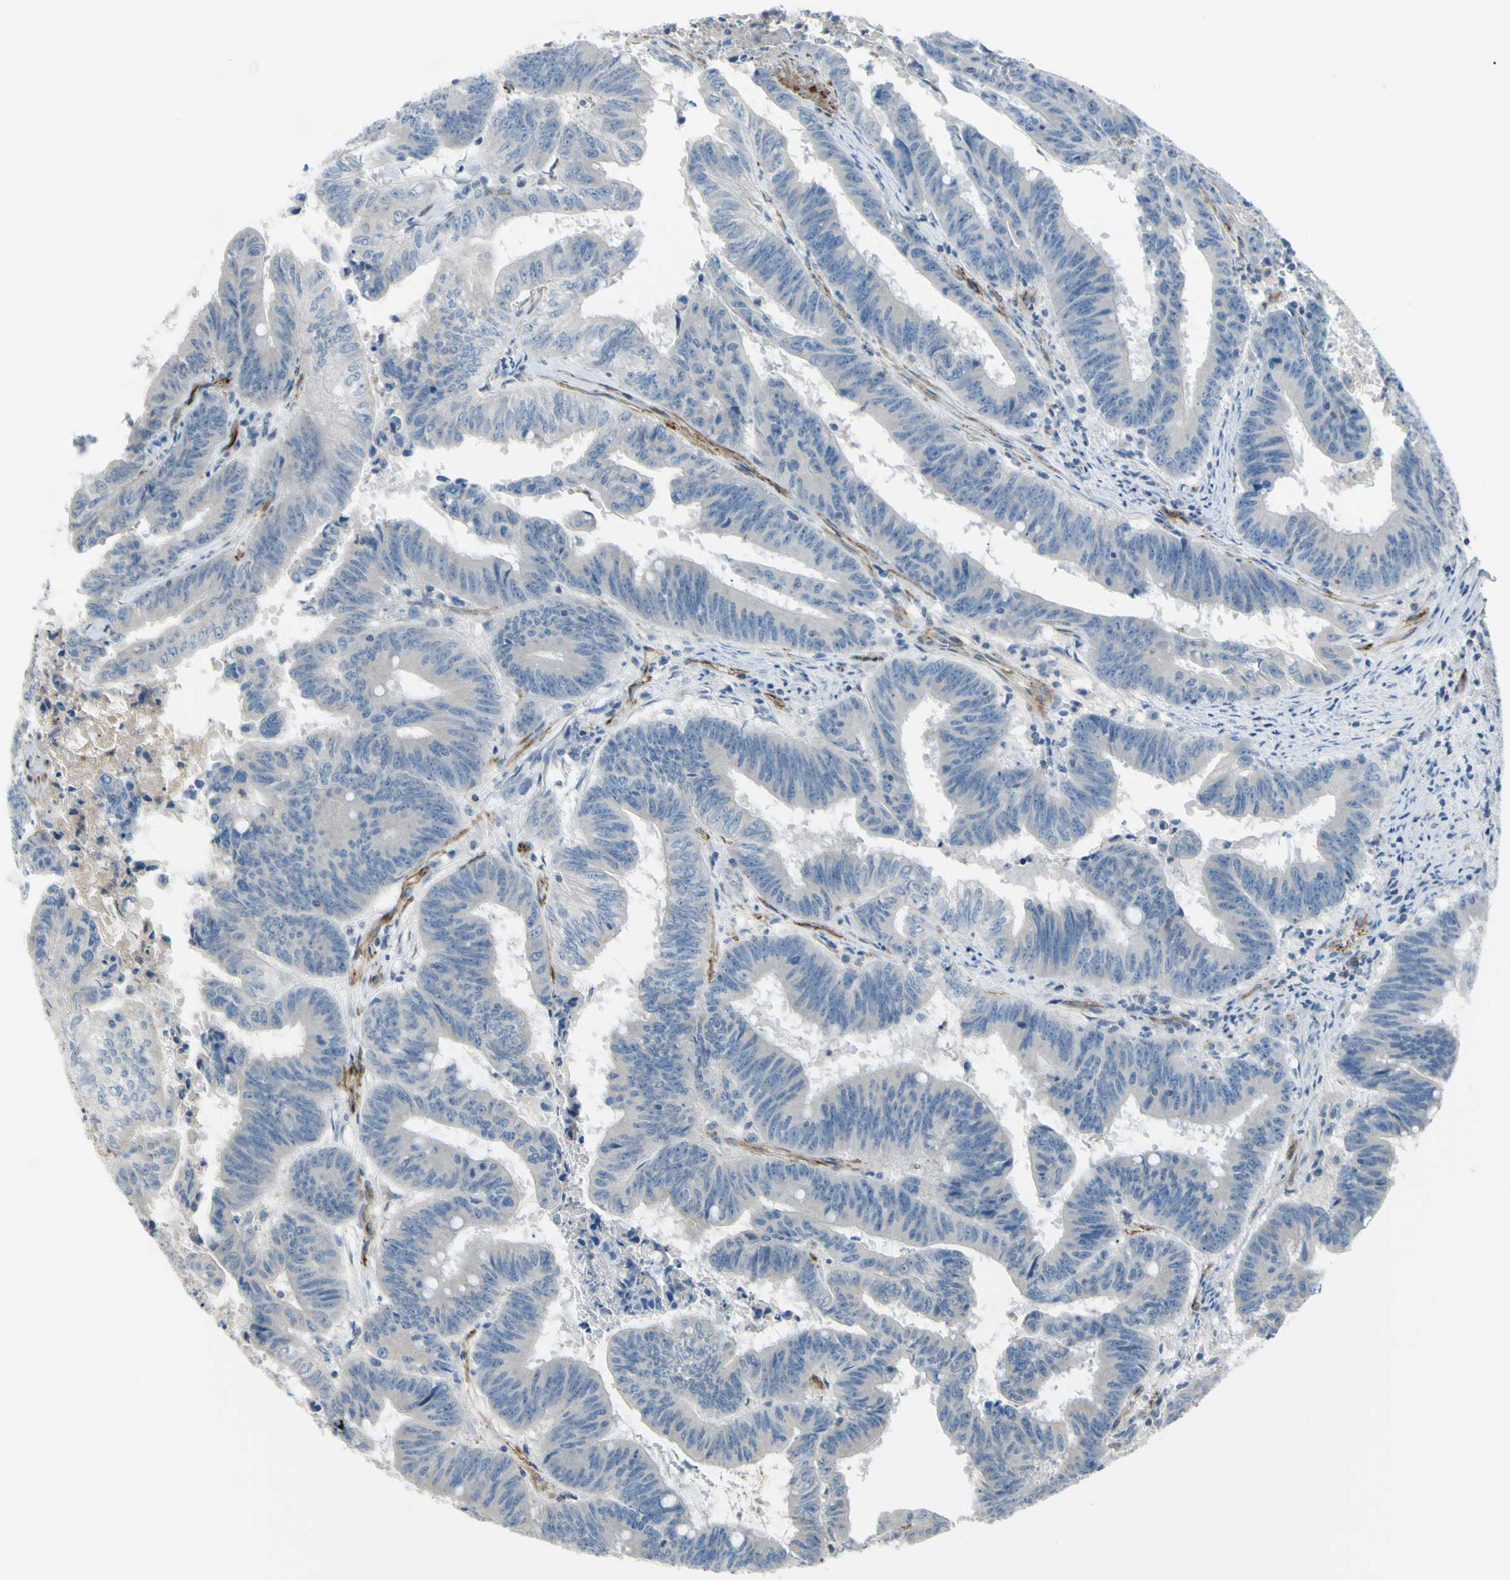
{"staining": {"intensity": "negative", "quantity": "none", "location": "none"}, "tissue": "colorectal cancer", "cell_type": "Tumor cells", "image_type": "cancer", "snomed": [{"axis": "morphology", "description": "Adenocarcinoma, NOS"}, {"axis": "topography", "description": "Colon"}], "caption": "Tumor cells are negative for brown protein staining in adenocarcinoma (colorectal).", "gene": "PRRG2", "patient": {"sex": "male", "age": 45}}